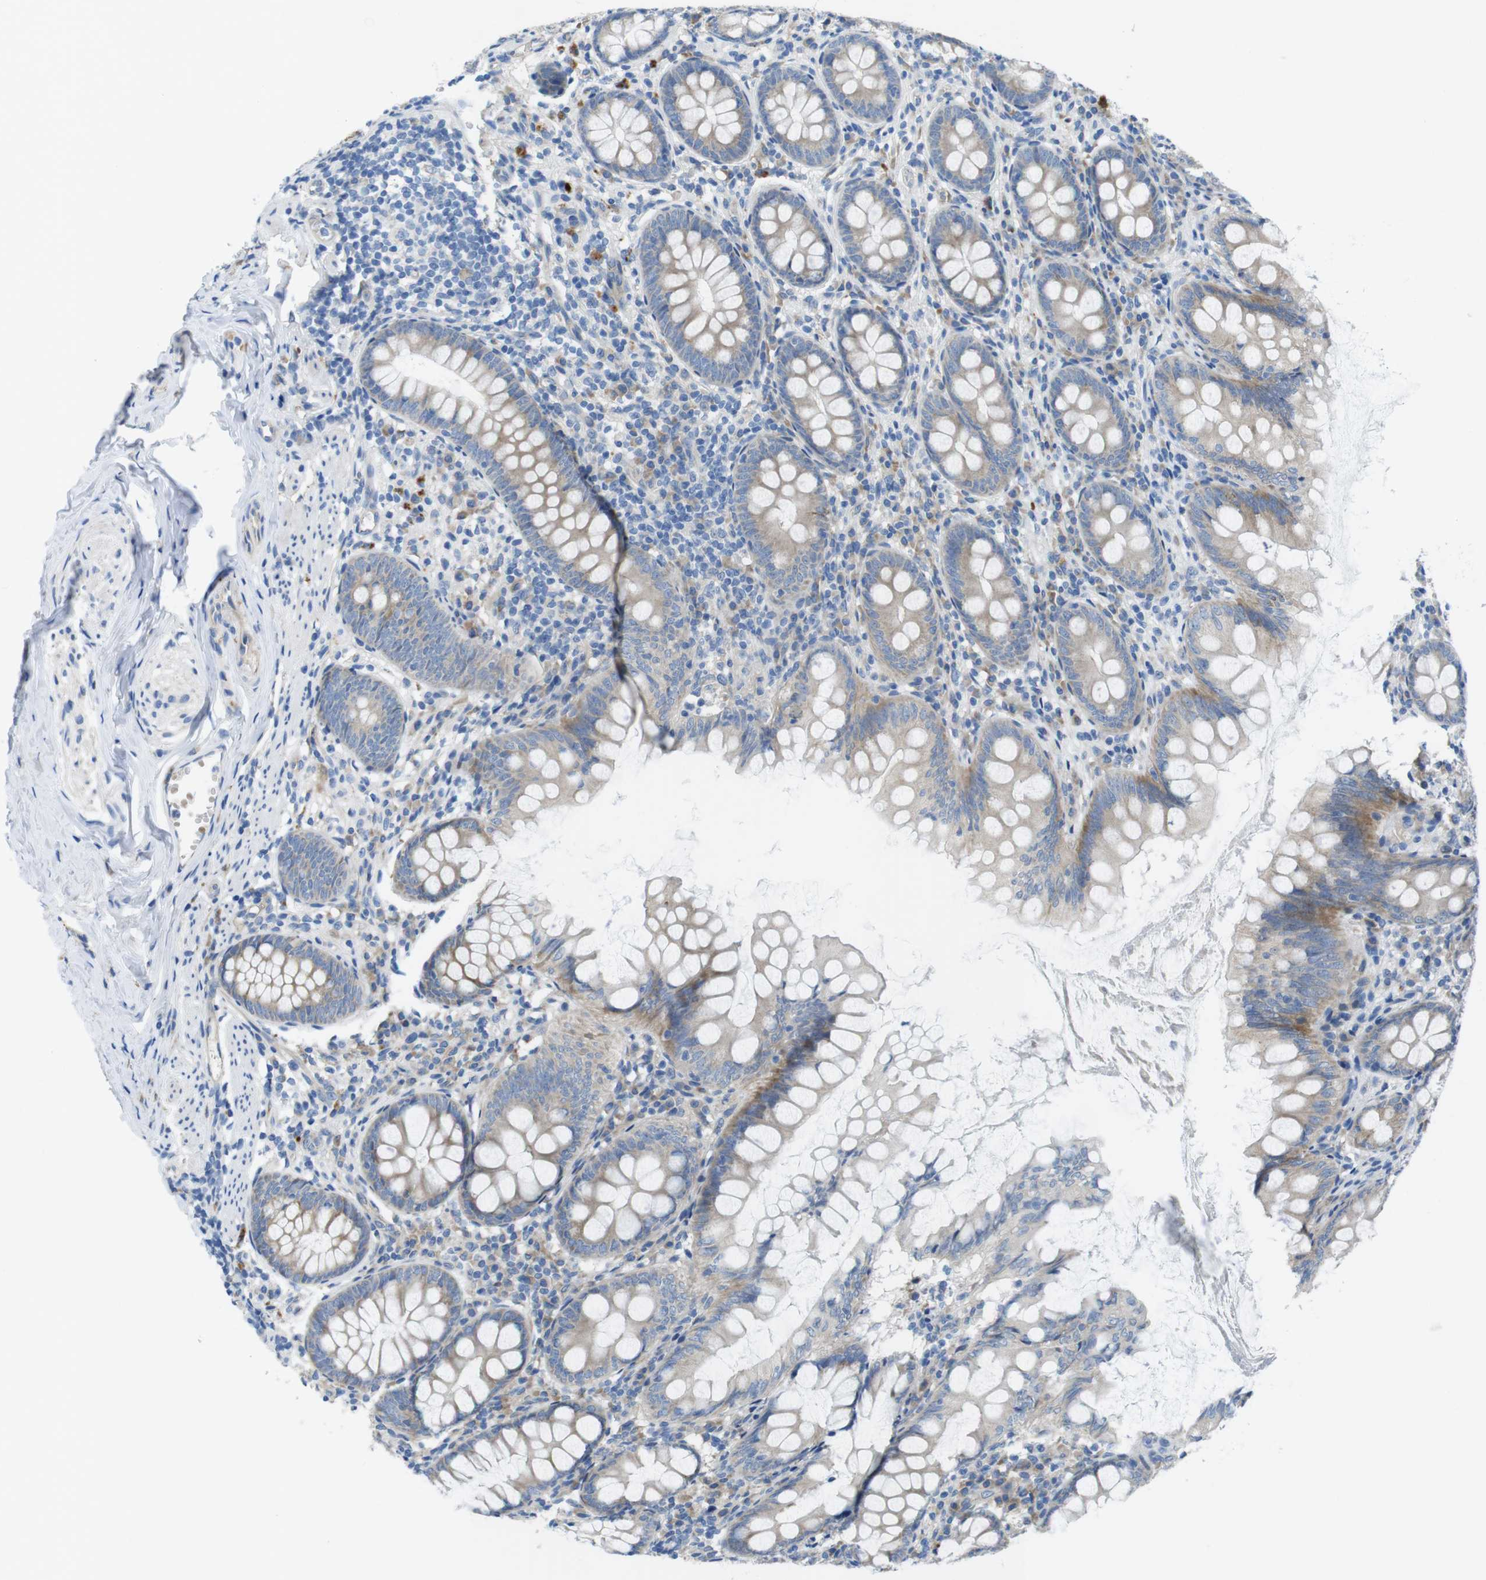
{"staining": {"intensity": "moderate", "quantity": ">75%", "location": "cytoplasmic/membranous"}, "tissue": "appendix", "cell_type": "Glandular cells", "image_type": "normal", "snomed": [{"axis": "morphology", "description": "Normal tissue, NOS"}, {"axis": "topography", "description": "Appendix"}], "caption": "Appendix stained for a protein reveals moderate cytoplasmic/membranous positivity in glandular cells. (DAB IHC, brown staining for protein, blue staining for nuclei).", "gene": "TMEM234", "patient": {"sex": "female", "age": 77}}